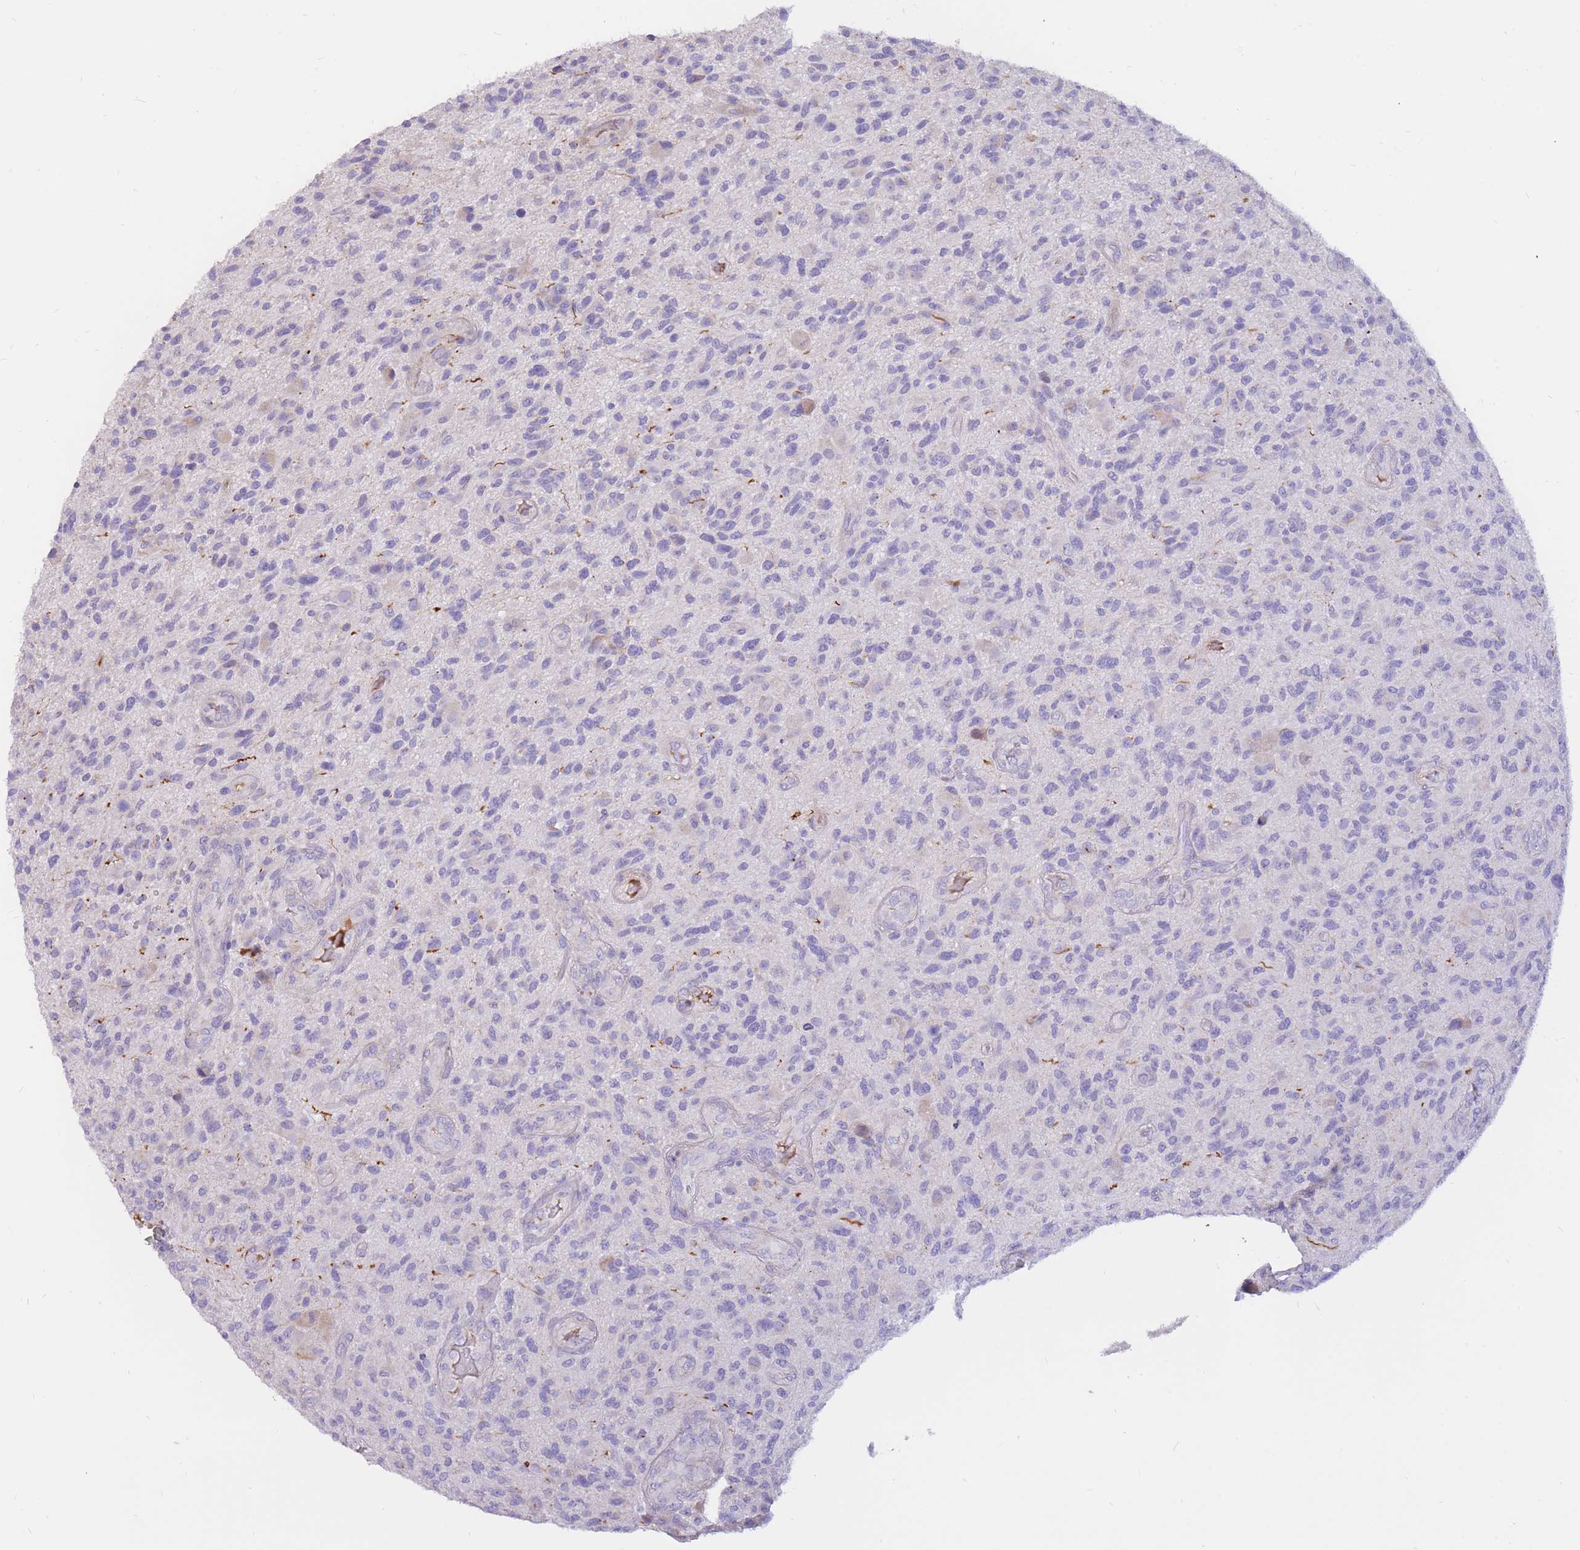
{"staining": {"intensity": "negative", "quantity": "none", "location": "none"}, "tissue": "glioma", "cell_type": "Tumor cells", "image_type": "cancer", "snomed": [{"axis": "morphology", "description": "Glioma, malignant, High grade"}, {"axis": "topography", "description": "Brain"}], "caption": "Immunohistochemistry (IHC) histopathology image of neoplastic tissue: human malignant high-grade glioma stained with DAB (3,3'-diaminobenzidine) reveals no significant protein positivity in tumor cells. (DAB (3,3'-diaminobenzidine) immunohistochemistry (IHC) with hematoxylin counter stain).", "gene": "SULT1A1", "patient": {"sex": "male", "age": 47}}